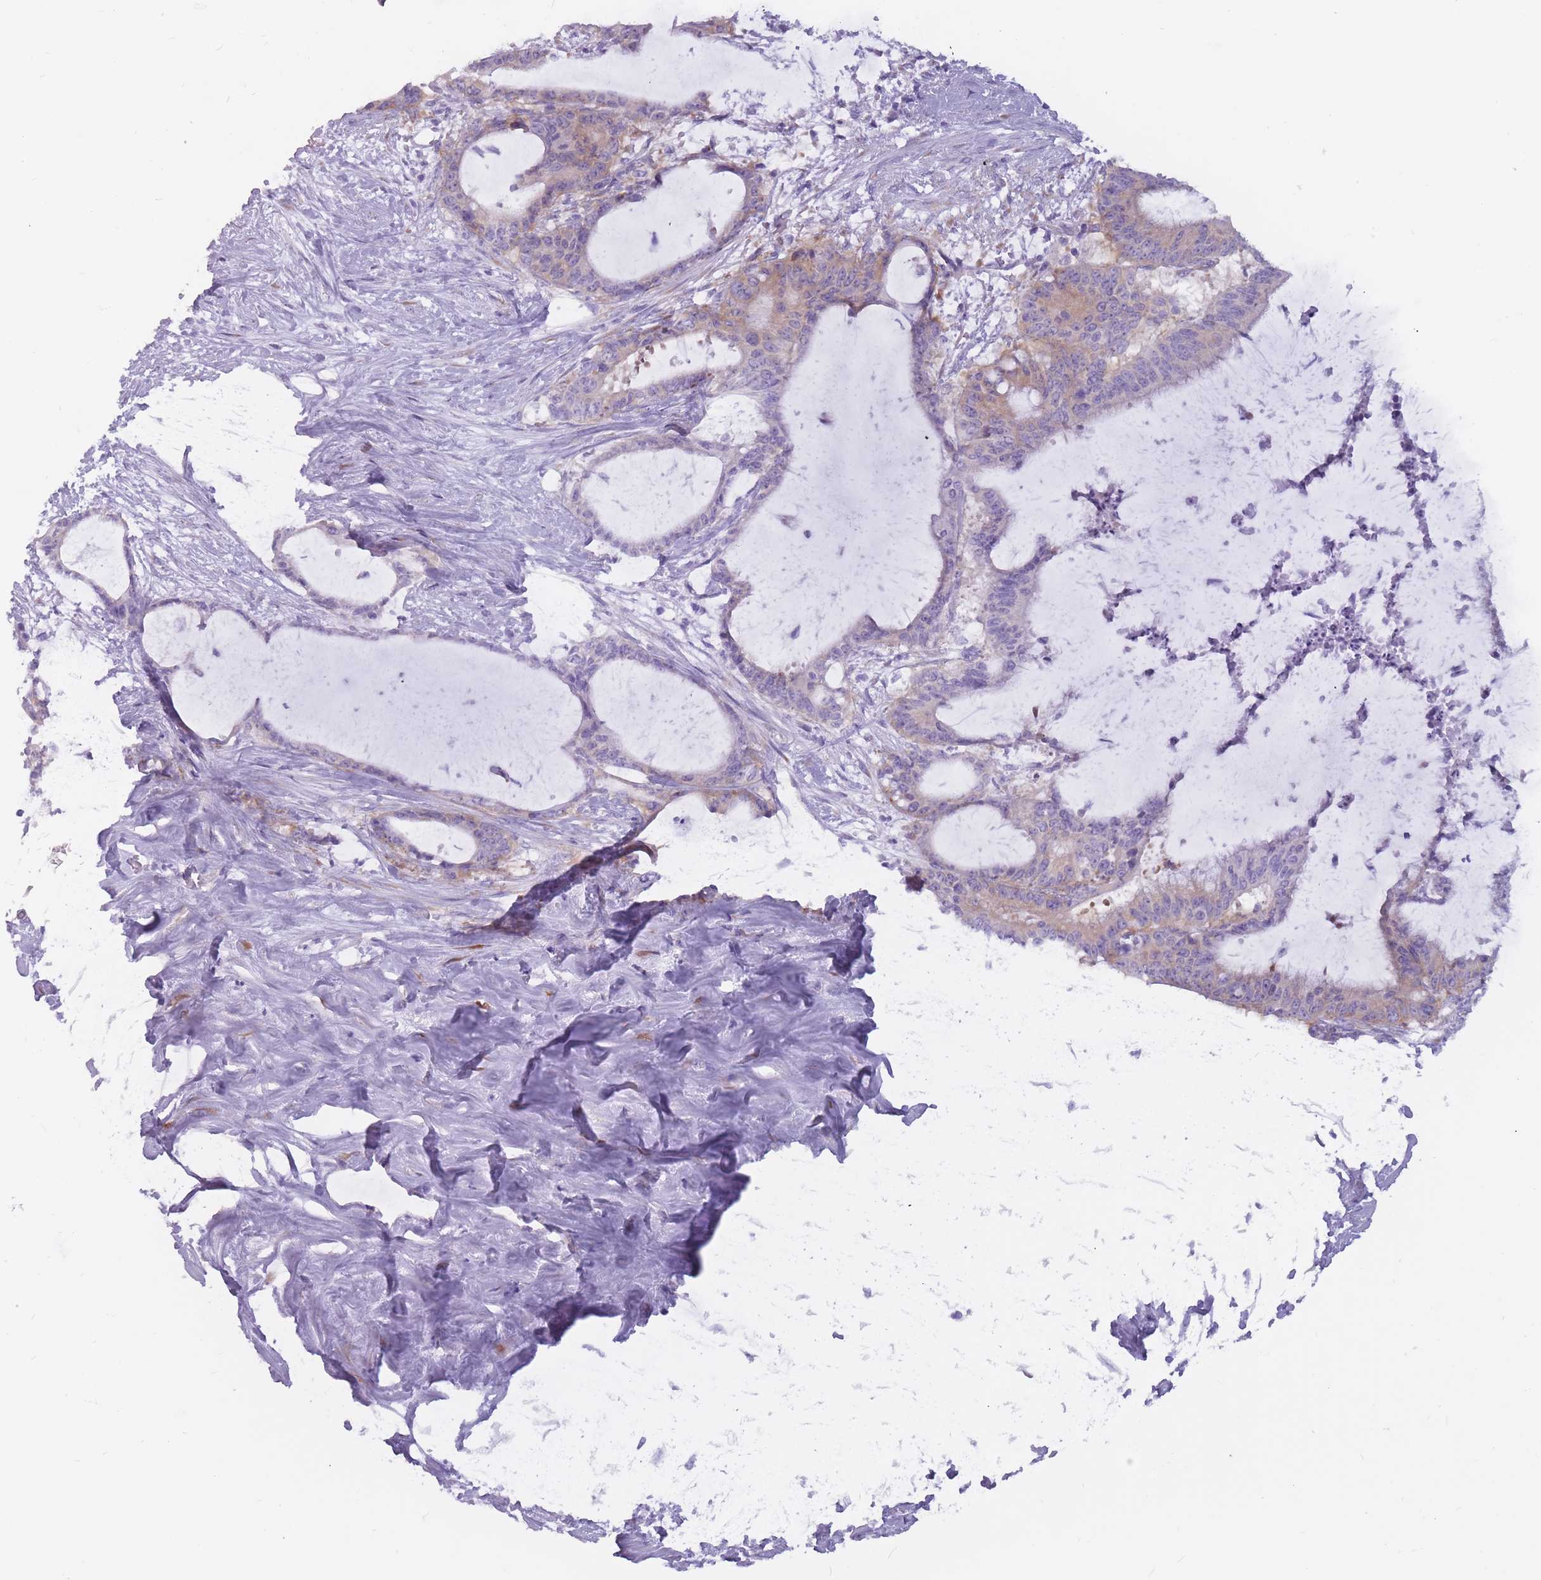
{"staining": {"intensity": "weak", "quantity": "25%-75%", "location": "cytoplasmic/membranous"}, "tissue": "liver cancer", "cell_type": "Tumor cells", "image_type": "cancer", "snomed": [{"axis": "morphology", "description": "Normal tissue, NOS"}, {"axis": "morphology", "description": "Cholangiocarcinoma"}, {"axis": "topography", "description": "Liver"}, {"axis": "topography", "description": "Peripheral nerve tissue"}], "caption": "A high-resolution photomicrograph shows immunohistochemistry staining of liver cancer (cholangiocarcinoma), which demonstrates weak cytoplasmic/membranous staining in about 25%-75% of tumor cells.", "gene": "RPL18", "patient": {"sex": "female", "age": 73}}